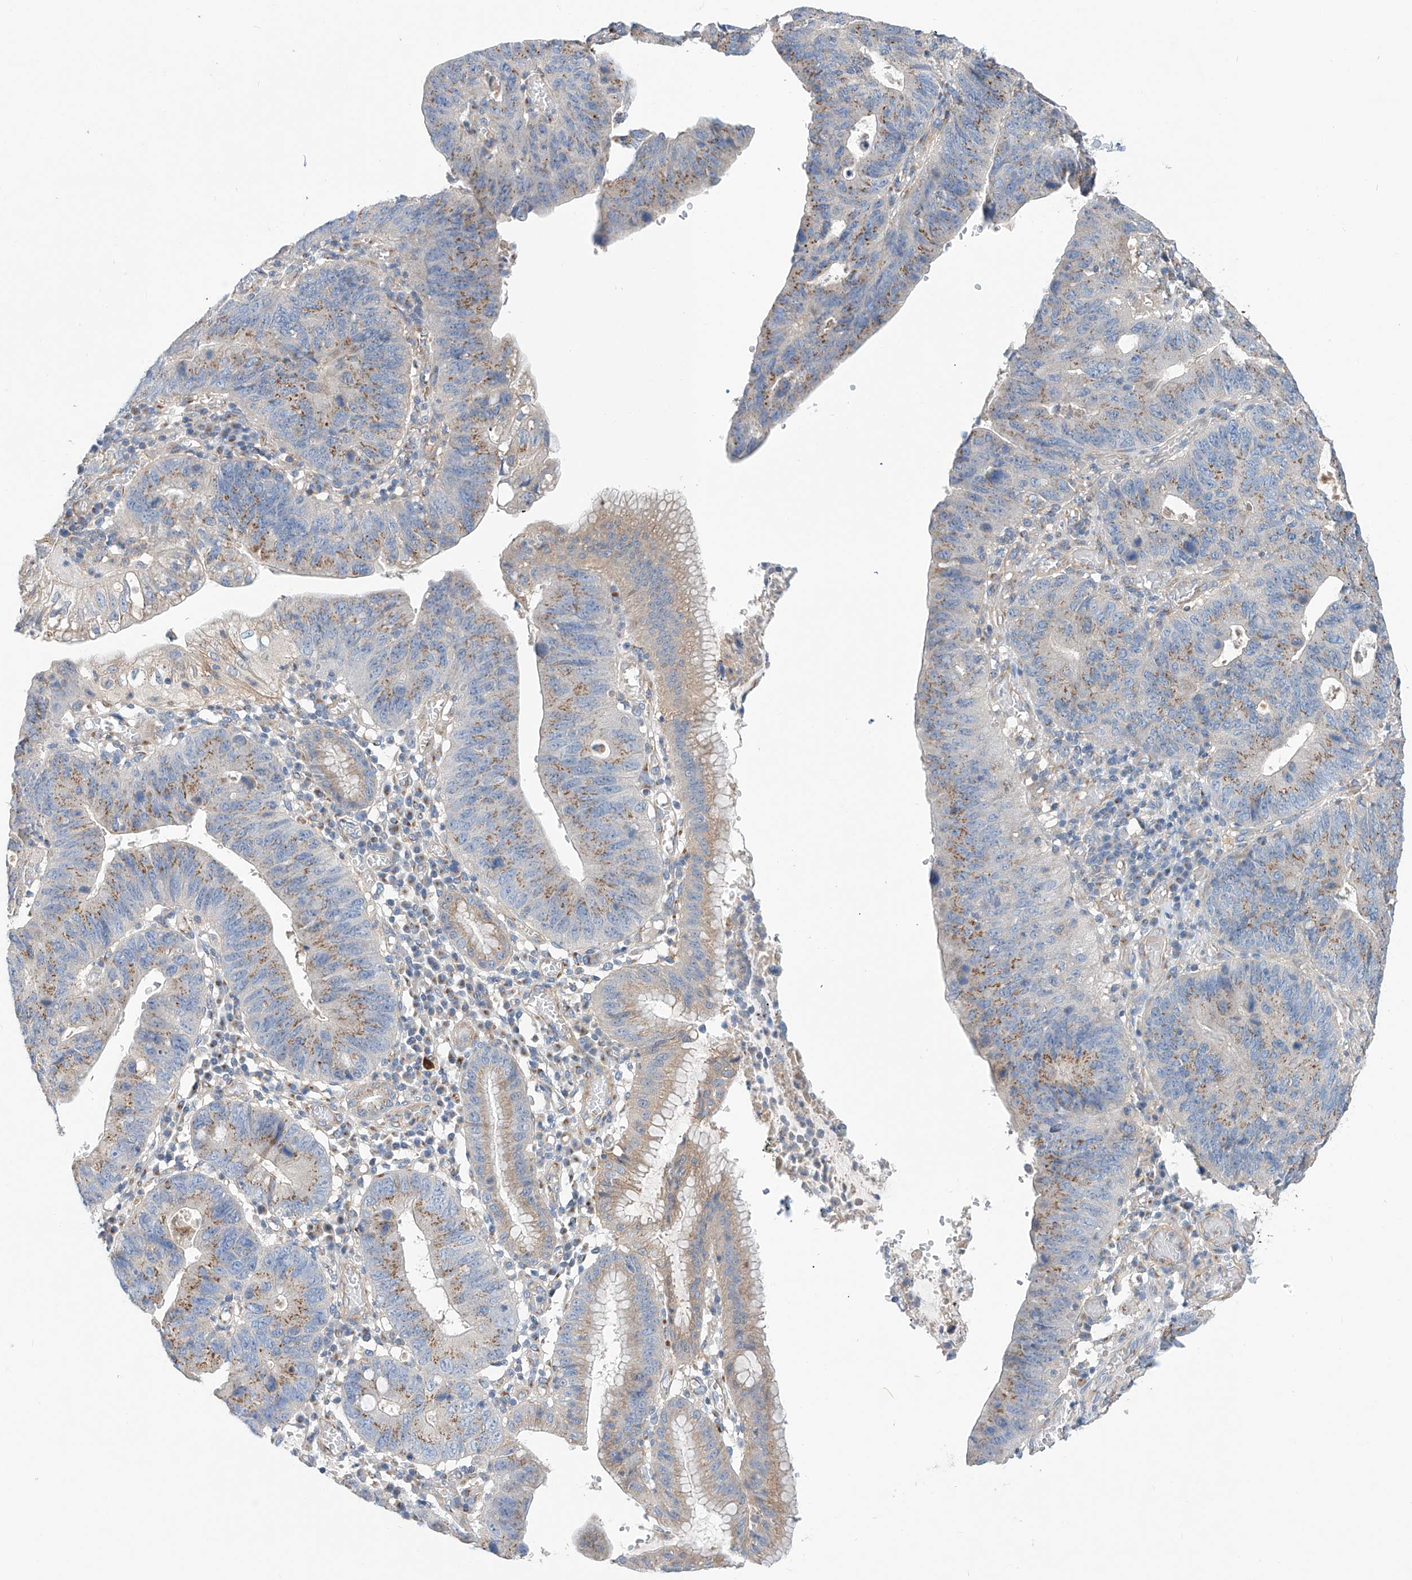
{"staining": {"intensity": "moderate", "quantity": "25%-75%", "location": "cytoplasmic/membranous"}, "tissue": "stomach cancer", "cell_type": "Tumor cells", "image_type": "cancer", "snomed": [{"axis": "morphology", "description": "Adenocarcinoma, NOS"}, {"axis": "topography", "description": "Stomach"}], "caption": "Moderate cytoplasmic/membranous protein staining is present in approximately 25%-75% of tumor cells in adenocarcinoma (stomach).", "gene": "SLC22A7", "patient": {"sex": "male", "age": 59}}